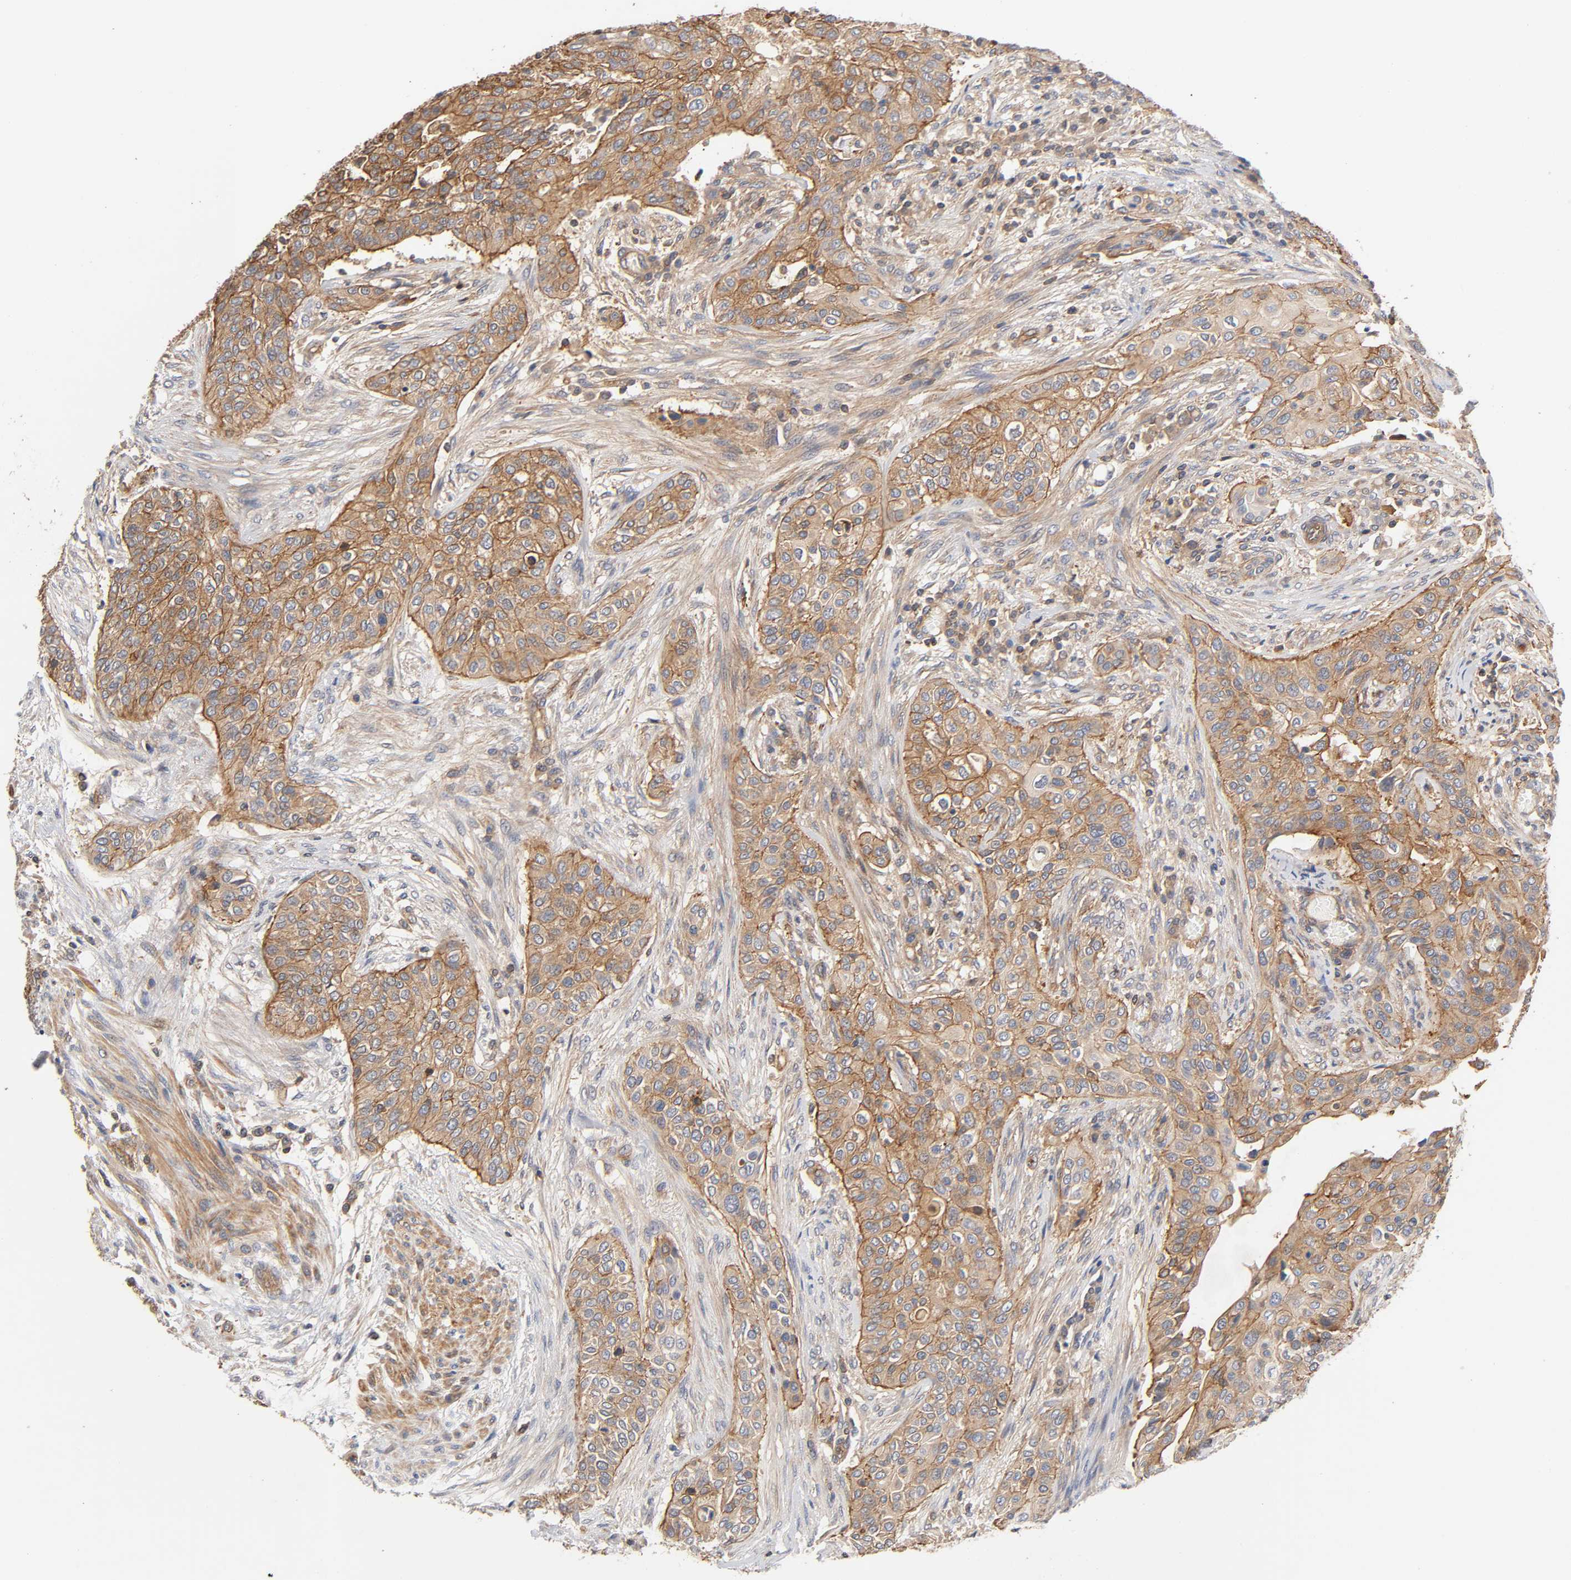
{"staining": {"intensity": "moderate", "quantity": ">75%", "location": "cytoplasmic/membranous"}, "tissue": "urothelial cancer", "cell_type": "Tumor cells", "image_type": "cancer", "snomed": [{"axis": "morphology", "description": "Urothelial carcinoma, High grade"}, {"axis": "topography", "description": "Urinary bladder"}], "caption": "Human high-grade urothelial carcinoma stained with a protein marker reveals moderate staining in tumor cells.", "gene": "LAMTOR2", "patient": {"sex": "male", "age": 74}}